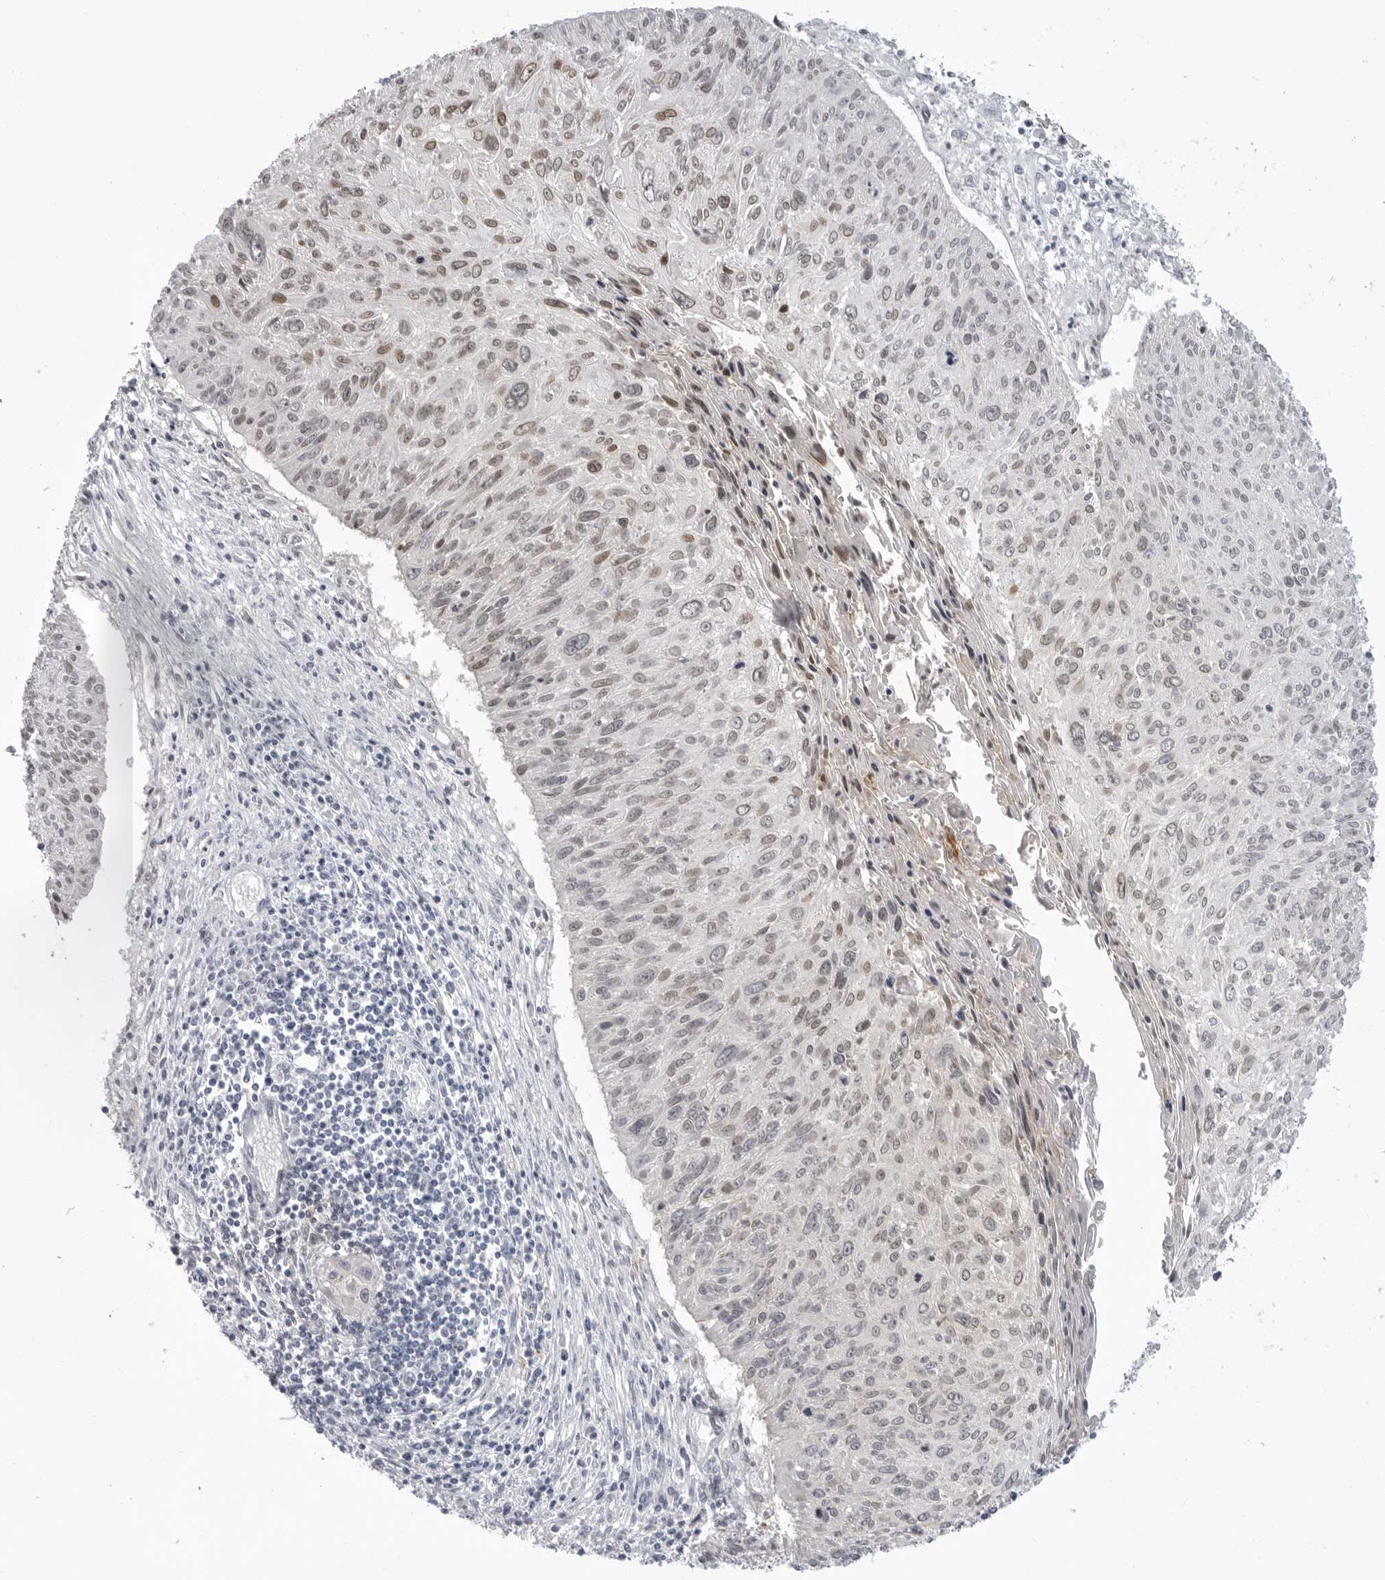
{"staining": {"intensity": "moderate", "quantity": "25%-75%", "location": "nuclear"}, "tissue": "cervical cancer", "cell_type": "Tumor cells", "image_type": "cancer", "snomed": [{"axis": "morphology", "description": "Squamous cell carcinoma, NOS"}, {"axis": "topography", "description": "Cervix"}], "caption": "Tumor cells exhibit medium levels of moderate nuclear positivity in about 25%-75% of cells in cervical cancer.", "gene": "LY6D", "patient": {"sex": "female", "age": 51}}